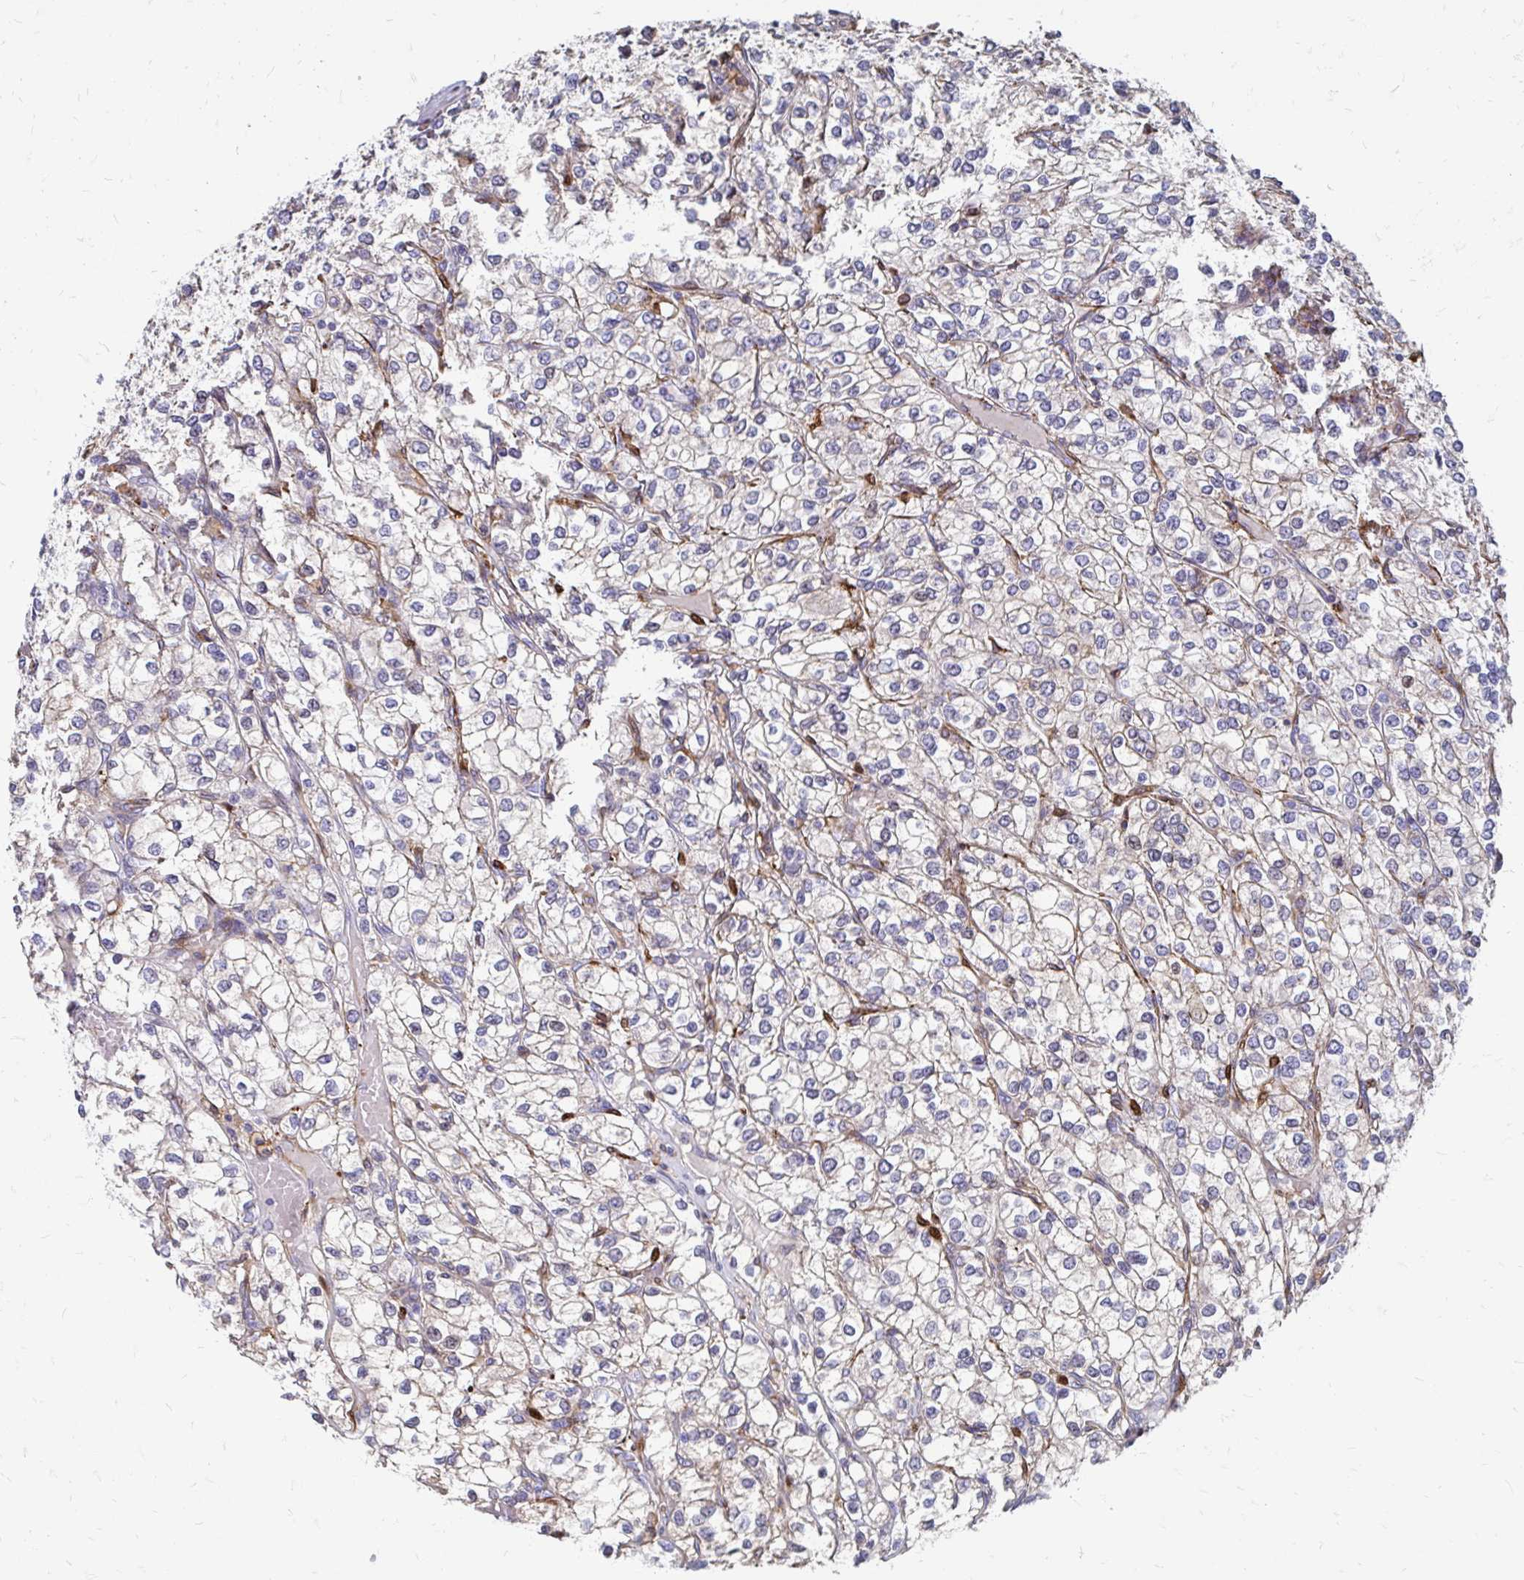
{"staining": {"intensity": "negative", "quantity": "none", "location": "none"}, "tissue": "renal cancer", "cell_type": "Tumor cells", "image_type": "cancer", "snomed": [{"axis": "morphology", "description": "Adenocarcinoma, NOS"}, {"axis": "topography", "description": "Kidney"}], "caption": "Tumor cells show no significant protein positivity in renal cancer.", "gene": "CDKL1", "patient": {"sex": "male", "age": 80}}